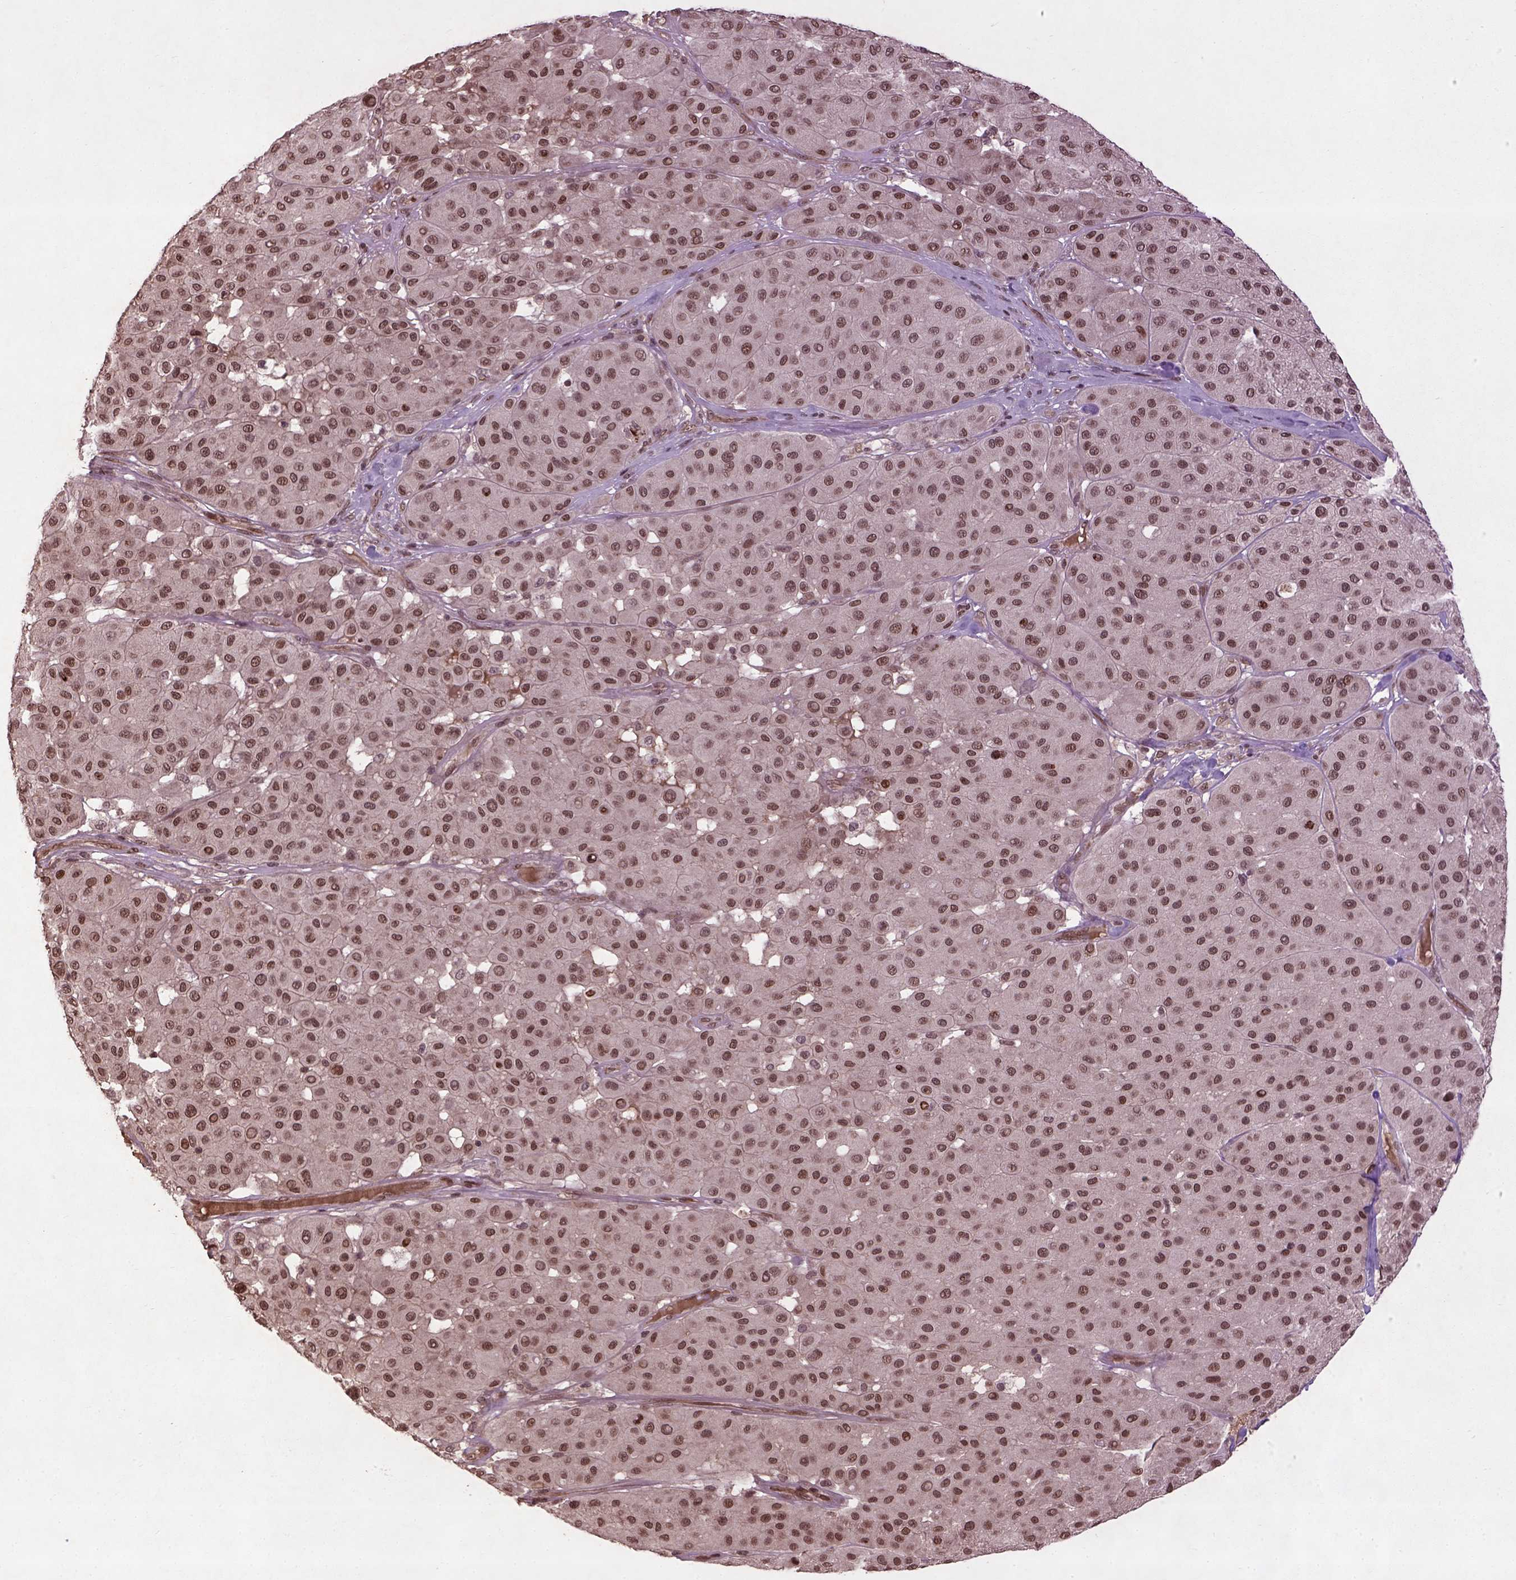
{"staining": {"intensity": "moderate", "quantity": ">75%", "location": "nuclear"}, "tissue": "melanoma", "cell_type": "Tumor cells", "image_type": "cancer", "snomed": [{"axis": "morphology", "description": "Malignant melanoma, Metastatic site"}, {"axis": "topography", "description": "Smooth muscle"}], "caption": "Immunohistochemistry (IHC) image of neoplastic tissue: melanoma stained using immunohistochemistry exhibits medium levels of moderate protein expression localized specifically in the nuclear of tumor cells, appearing as a nuclear brown color.", "gene": "BANF1", "patient": {"sex": "male", "age": 41}}